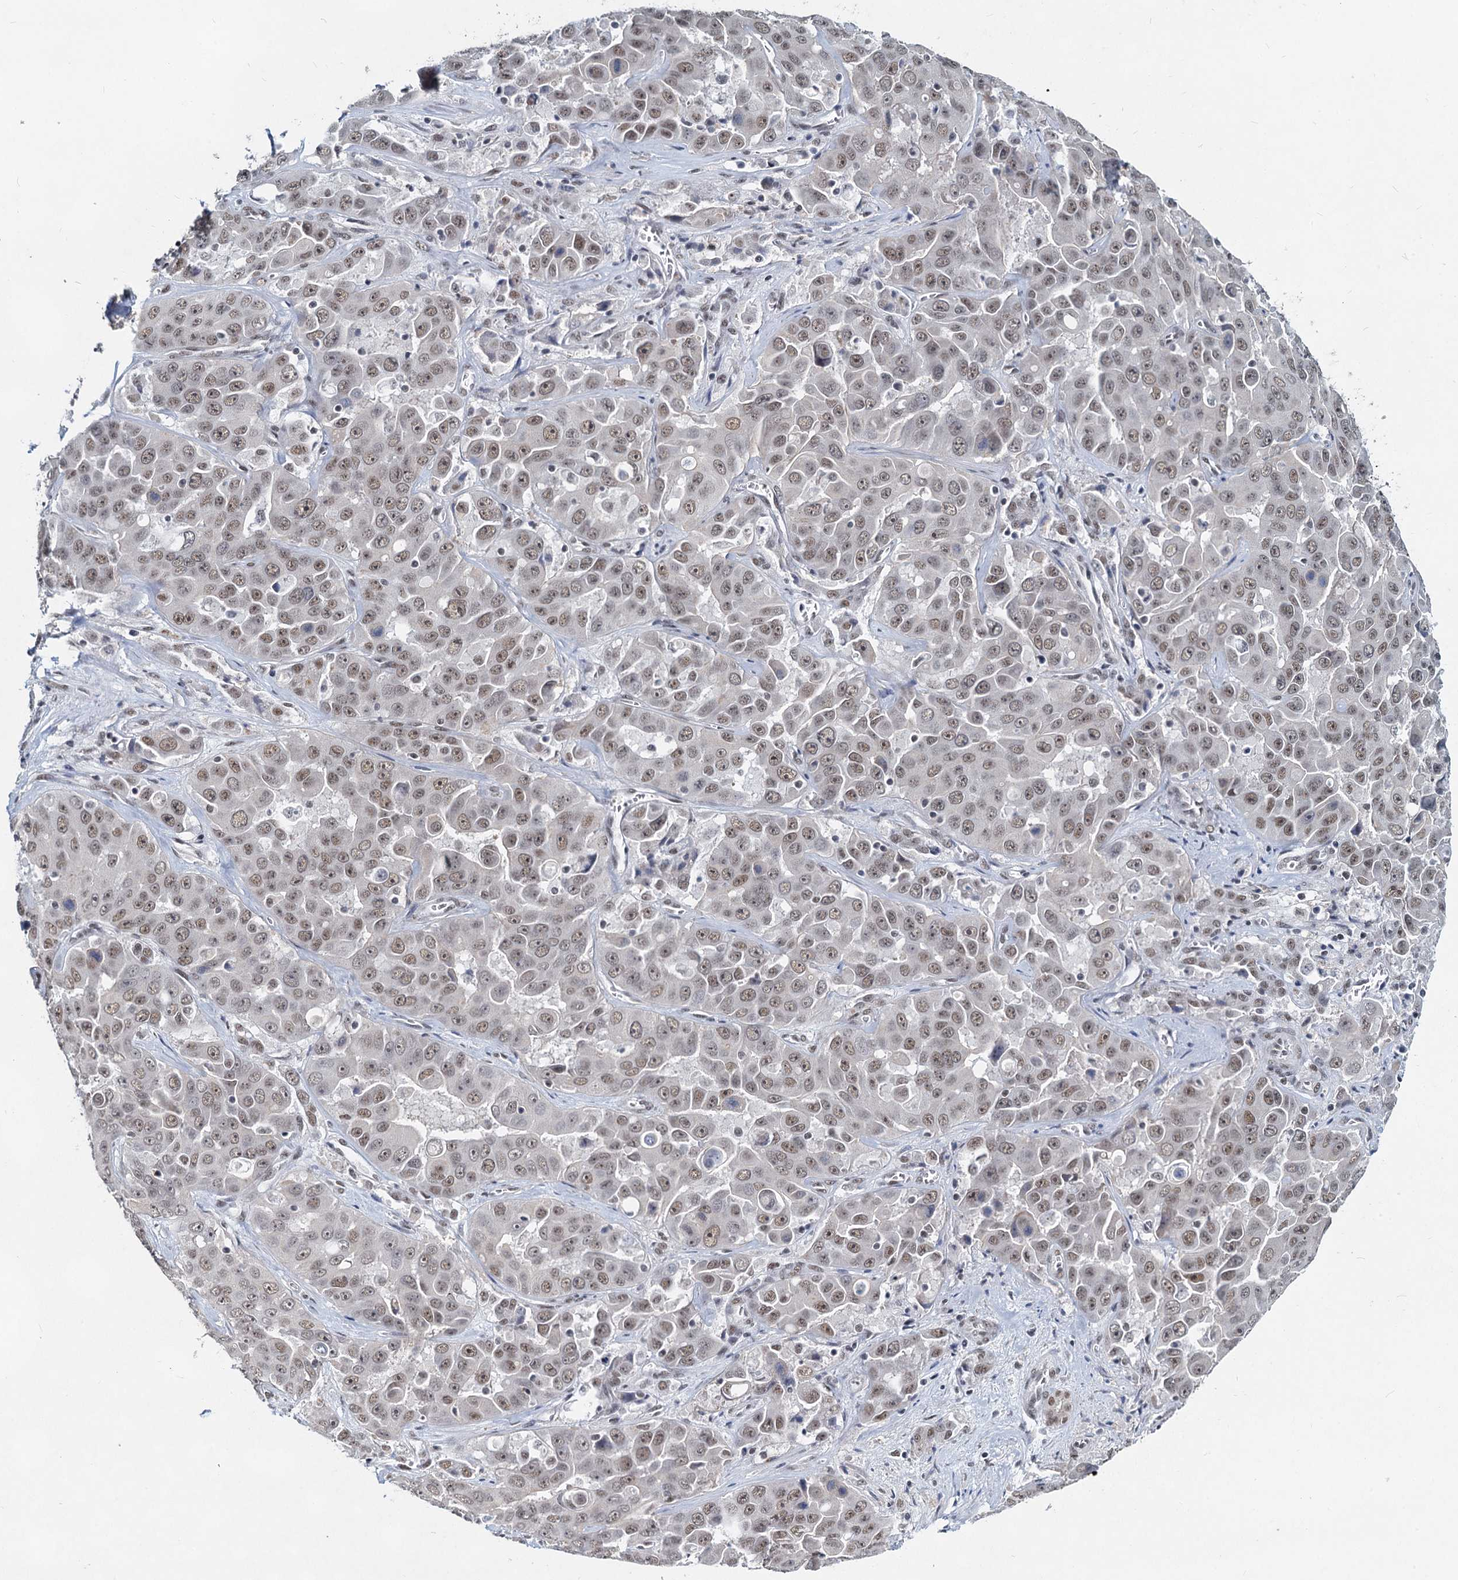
{"staining": {"intensity": "weak", "quantity": ">75%", "location": "nuclear"}, "tissue": "liver cancer", "cell_type": "Tumor cells", "image_type": "cancer", "snomed": [{"axis": "morphology", "description": "Cholangiocarcinoma"}, {"axis": "topography", "description": "Liver"}], "caption": "Immunohistochemical staining of human liver cancer exhibits weak nuclear protein positivity in about >75% of tumor cells.", "gene": "METTL14", "patient": {"sex": "female", "age": 52}}